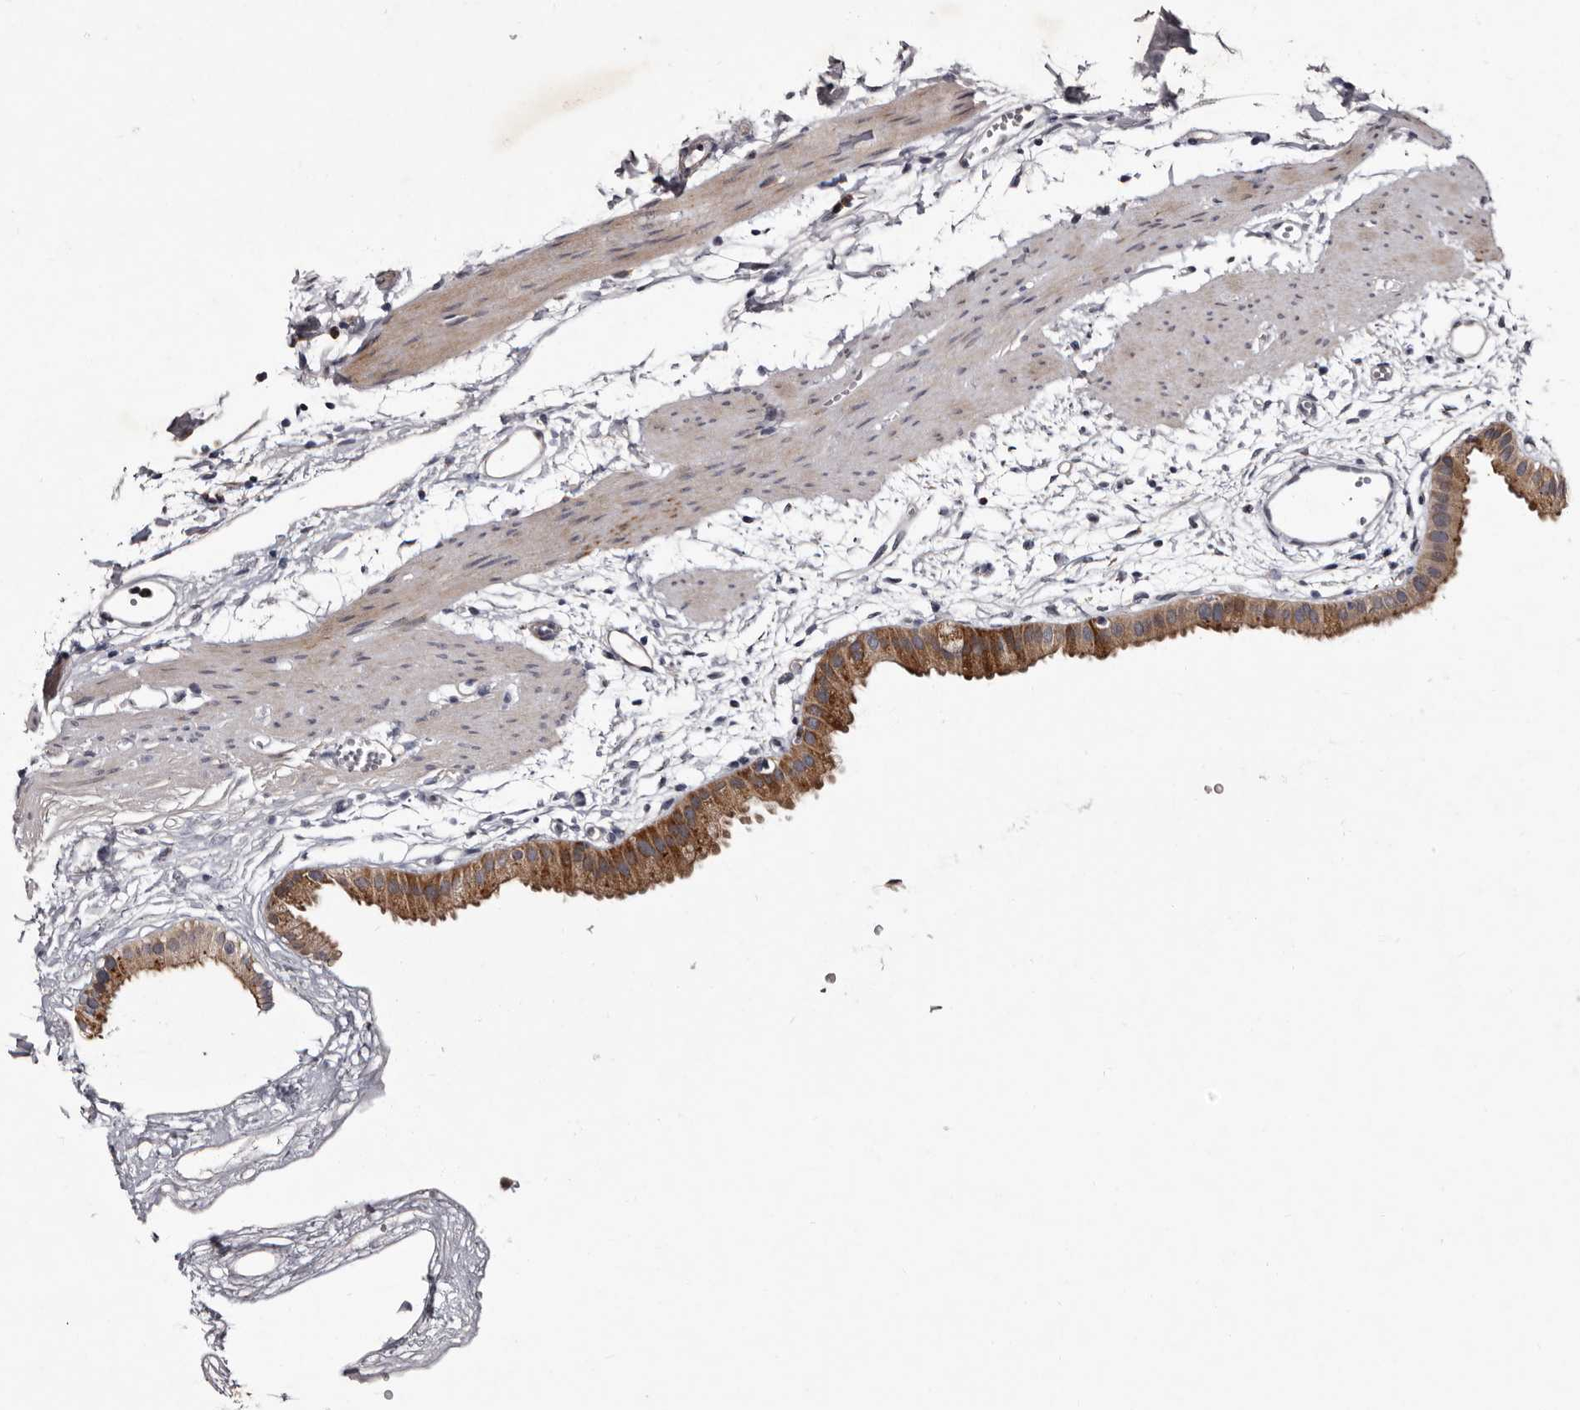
{"staining": {"intensity": "strong", "quantity": ">75%", "location": "cytoplasmic/membranous"}, "tissue": "gallbladder", "cell_type": "Glandular cells", "image_type": "normal", "snomed": [{"axis": "morphology", "description": "Normal tissue, NOS"}, {"axis": "topography", "description": "Gallbladder"}], "caption": "Strong cytoplasmic/membranous positivity for a protein is appreciated in about >75% of glandular cells of normal gallbladder using immunohistochemistry (IHC).", "gene": "DNPH1", "patient": {"sex": "female", "age": 64}}